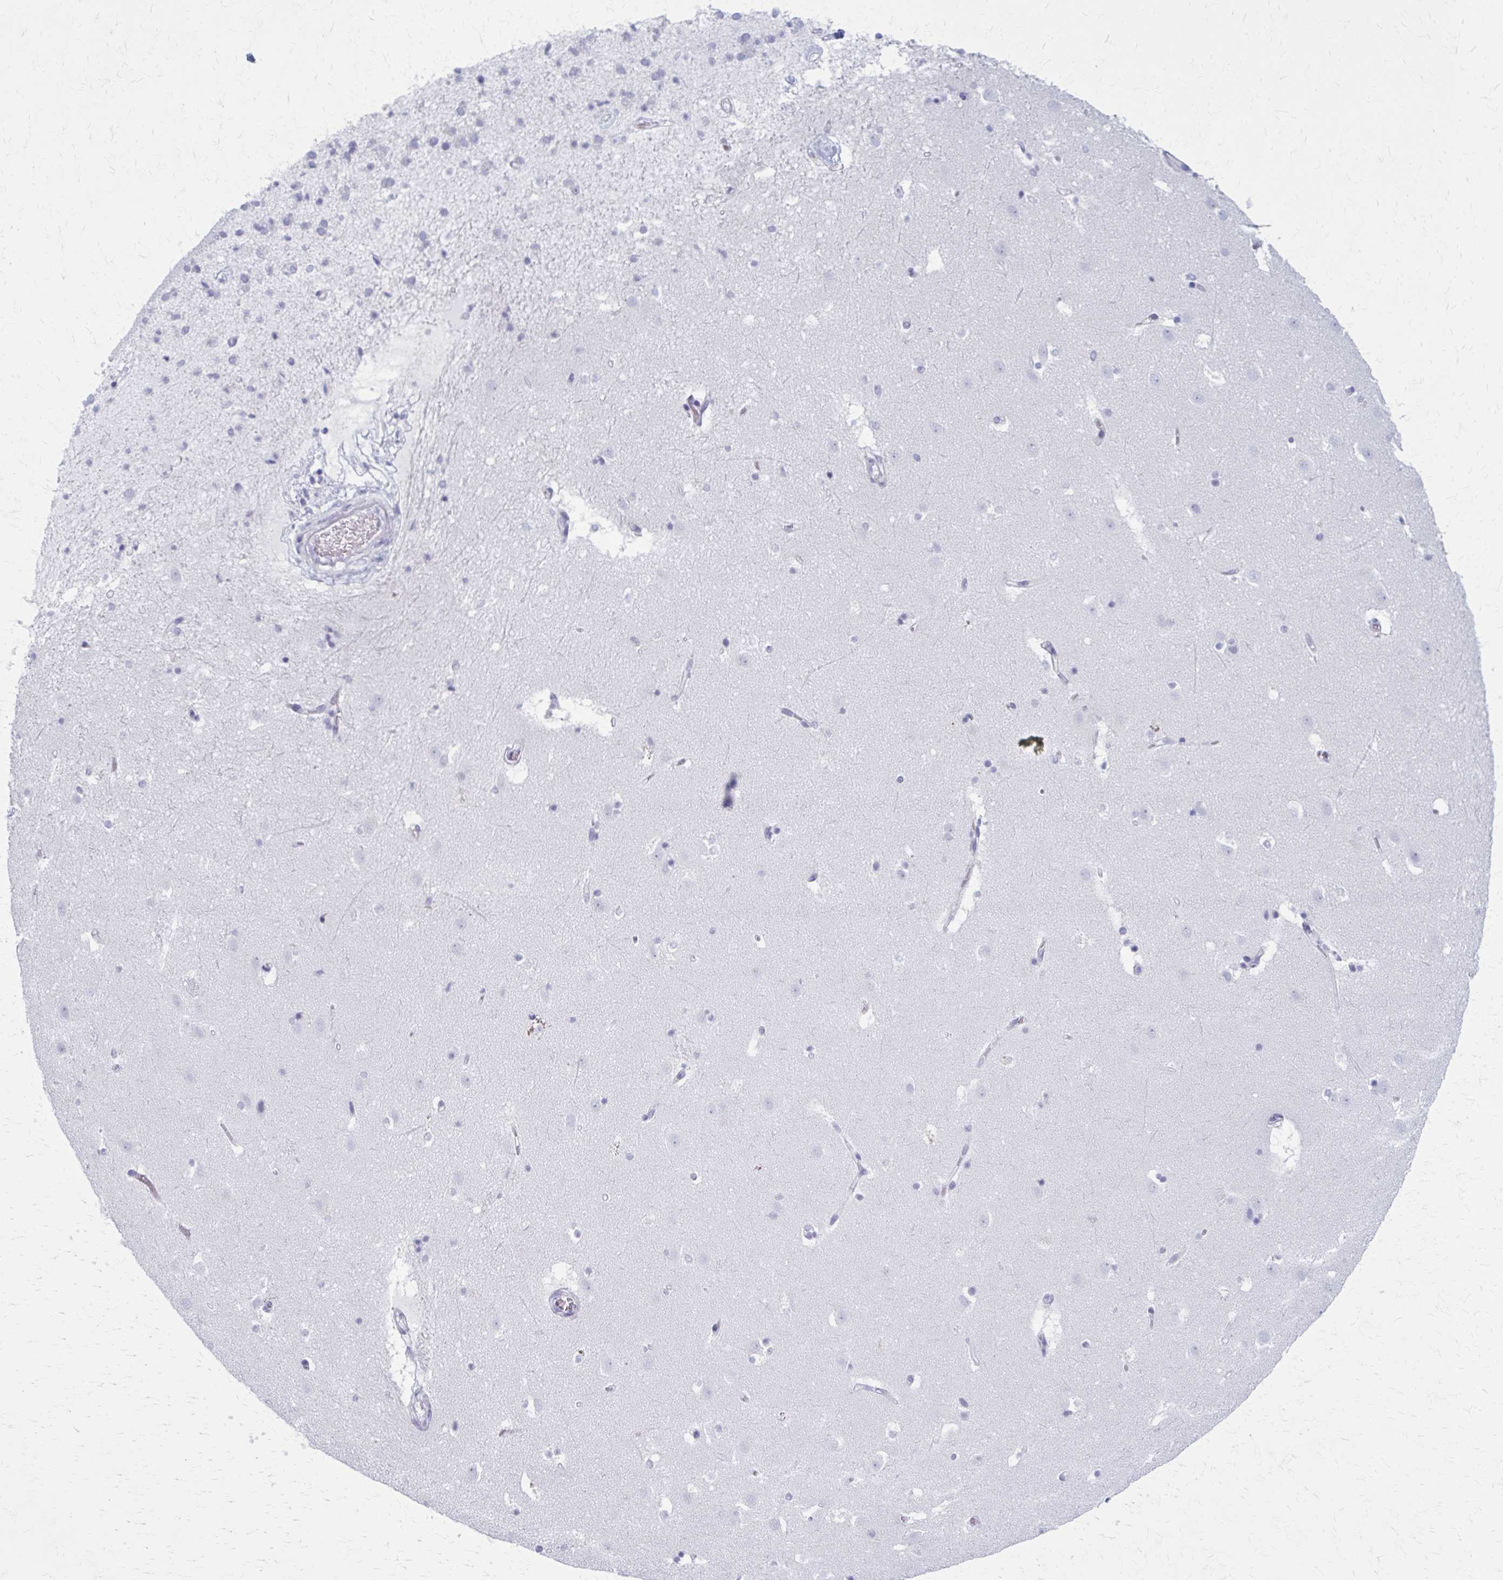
{"staining": {"intensity": "negative", "quantity": "none", "location": "none"}, "tissue": "caudate", "cell_type": "Glial cells", "image_type": "normal", "snomed": [{"axis": "morphology", "description": "Normal tissue, NOS"}, {"axis": "topography", "description": "Lateral ventricle wall"}], "caption": "Benign caudate was stained to show a protein in brown. There is no significant staining in glial cells.", "gene": "CASQ2", "patient": {"sex": "male", "age": 37}}